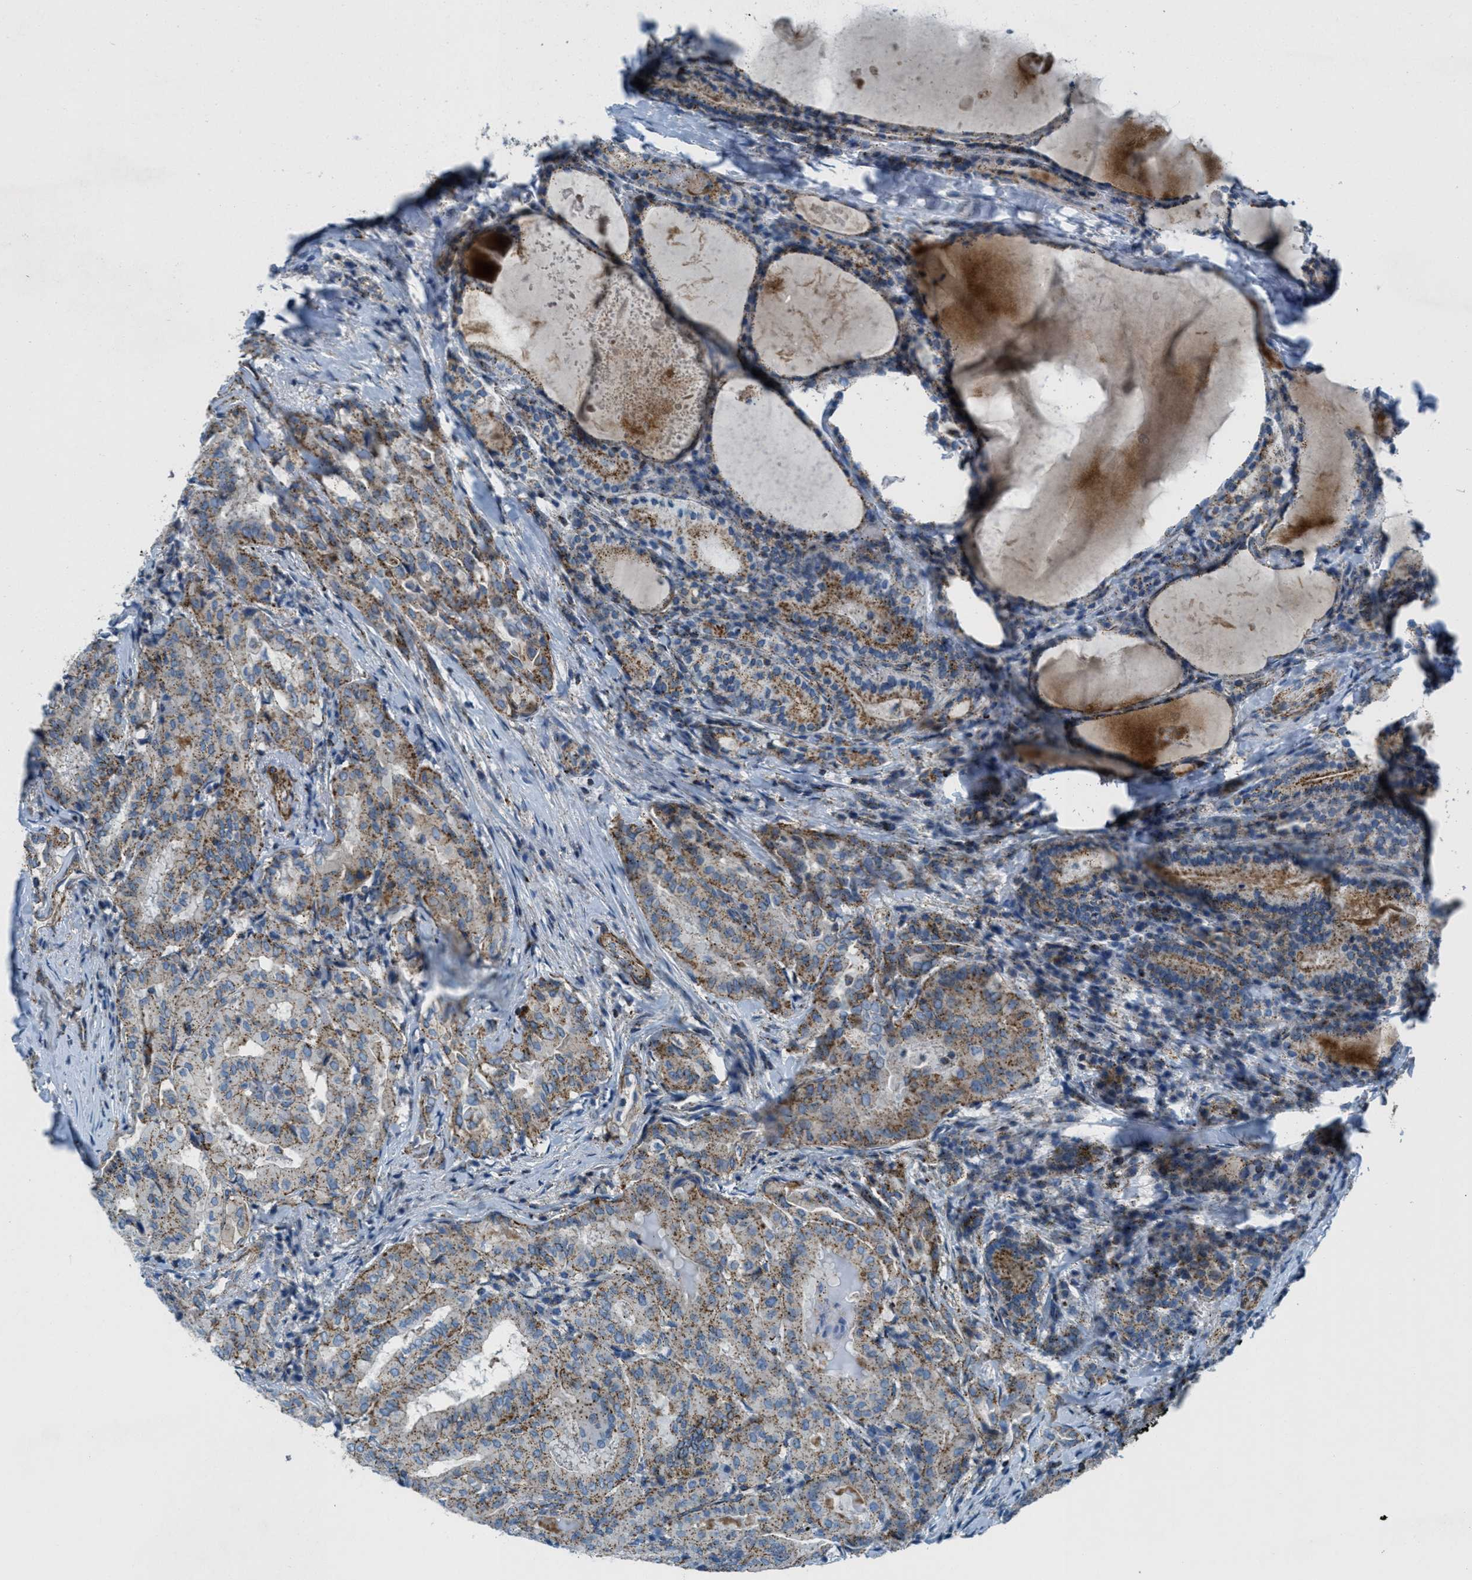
{"staining": {"intensity": "moderate", "quantity": ">75%", "location": "cytoplasmic/membranous"}, "tissue": "thyroid cancer", "cell_type": "Tumor cells", "image_type": "cancer", "snomed": [{"axis": "morphology", "description": "Papillary adenocarcinoma, NOS"}, {"axis": "topography", "description": "Thyroid gland"}], "caption": "A medium amount of moderate cytoplasmic/membranous expression is seen in about >75% of tumor cells in papillary adenocarcinoma (thyroid) tissue.", "gene": "MFSD13A", "patient": {"sex": "female", "age": 42}}